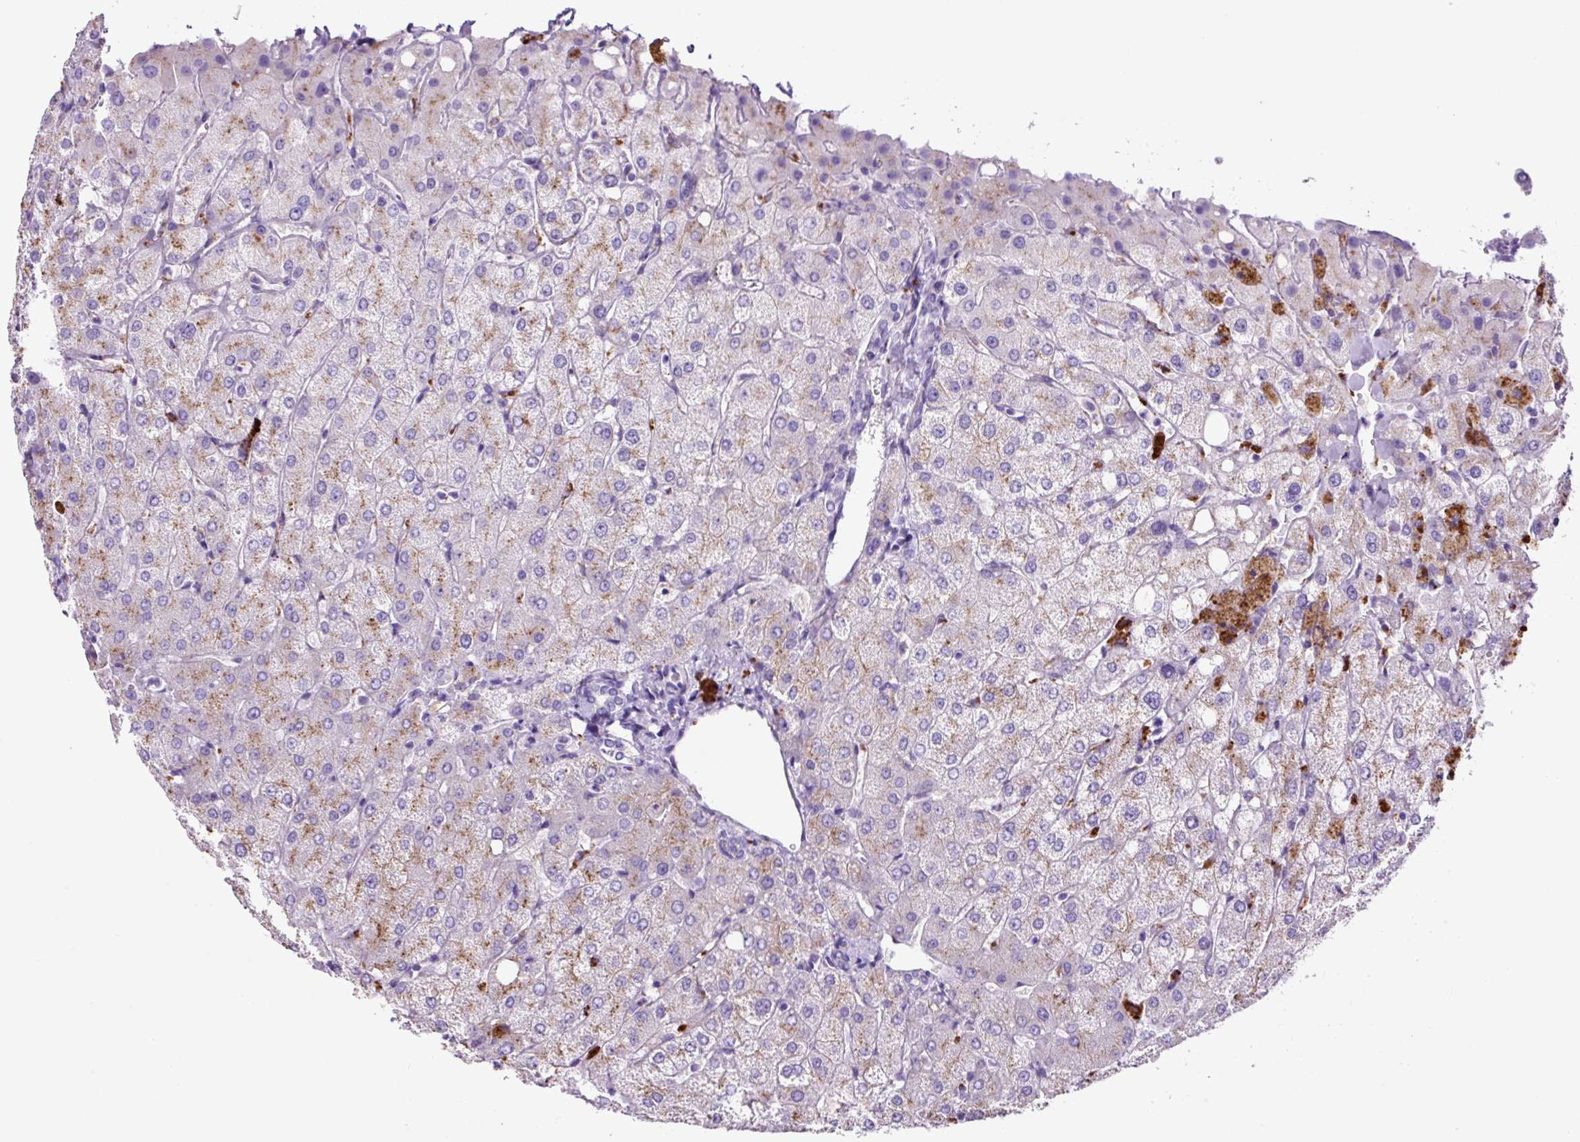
{"staining": {"intensity": "negative", "quantity": "none", "location": "none"}, "tissue": "liver", "cell_type": "Cholangiocytes", "image_type": "normal", "snomed": [{"axis": "morphology", "description": "Normal tissue, NOS"}, {"axis": "topography", "description": "Liver"}], "caption": "IHC photomicrograph of unremarkable liver: liver stained with DAB reveals no significant protein staining in cholangiocytes. (DAB IHC with hematoxylin counter stain).", "gene": "LCN10", "patient": {"sex": "female", "age": 54}}